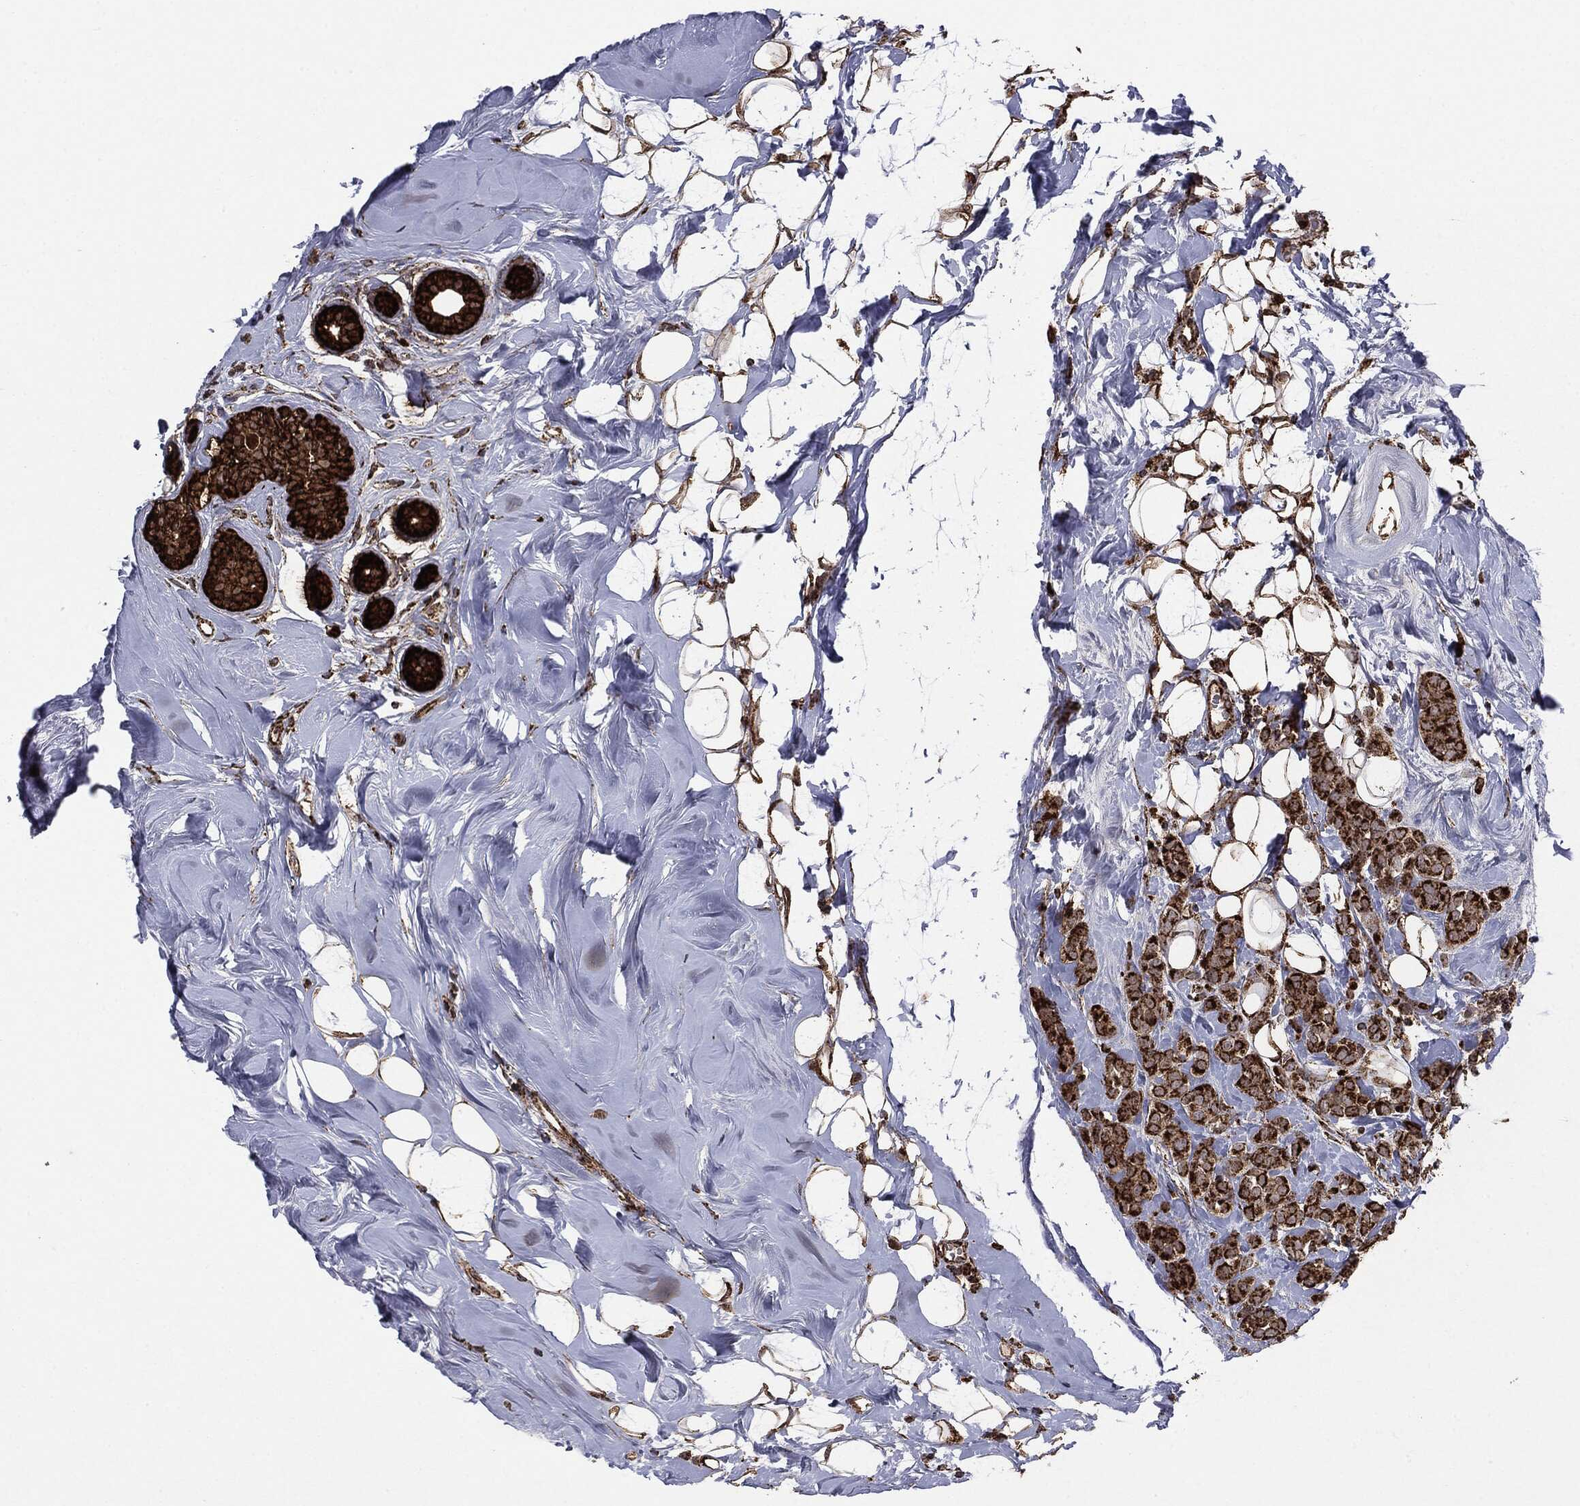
{"staining": {"intensity": "strong", "quantity": ">75%", "location": "cytoplasmic/membranous"}, "tissue": "breast cancer", "cell_type": "Tumor cells", "image_type": "cancer", "snomed": [{"axis": "morphology", "description": "Lobular carcinoma"}, {"axis": "topography", "description": "Breast"}], "caption": "Protein expression analysis of breast lobular carcinoma exhibits strong cytoplasmic/membranous staining in approximately >75% of tumor cells.", "gene": "MAP2K1", "patient": {"sex": "female", "age": 49}}